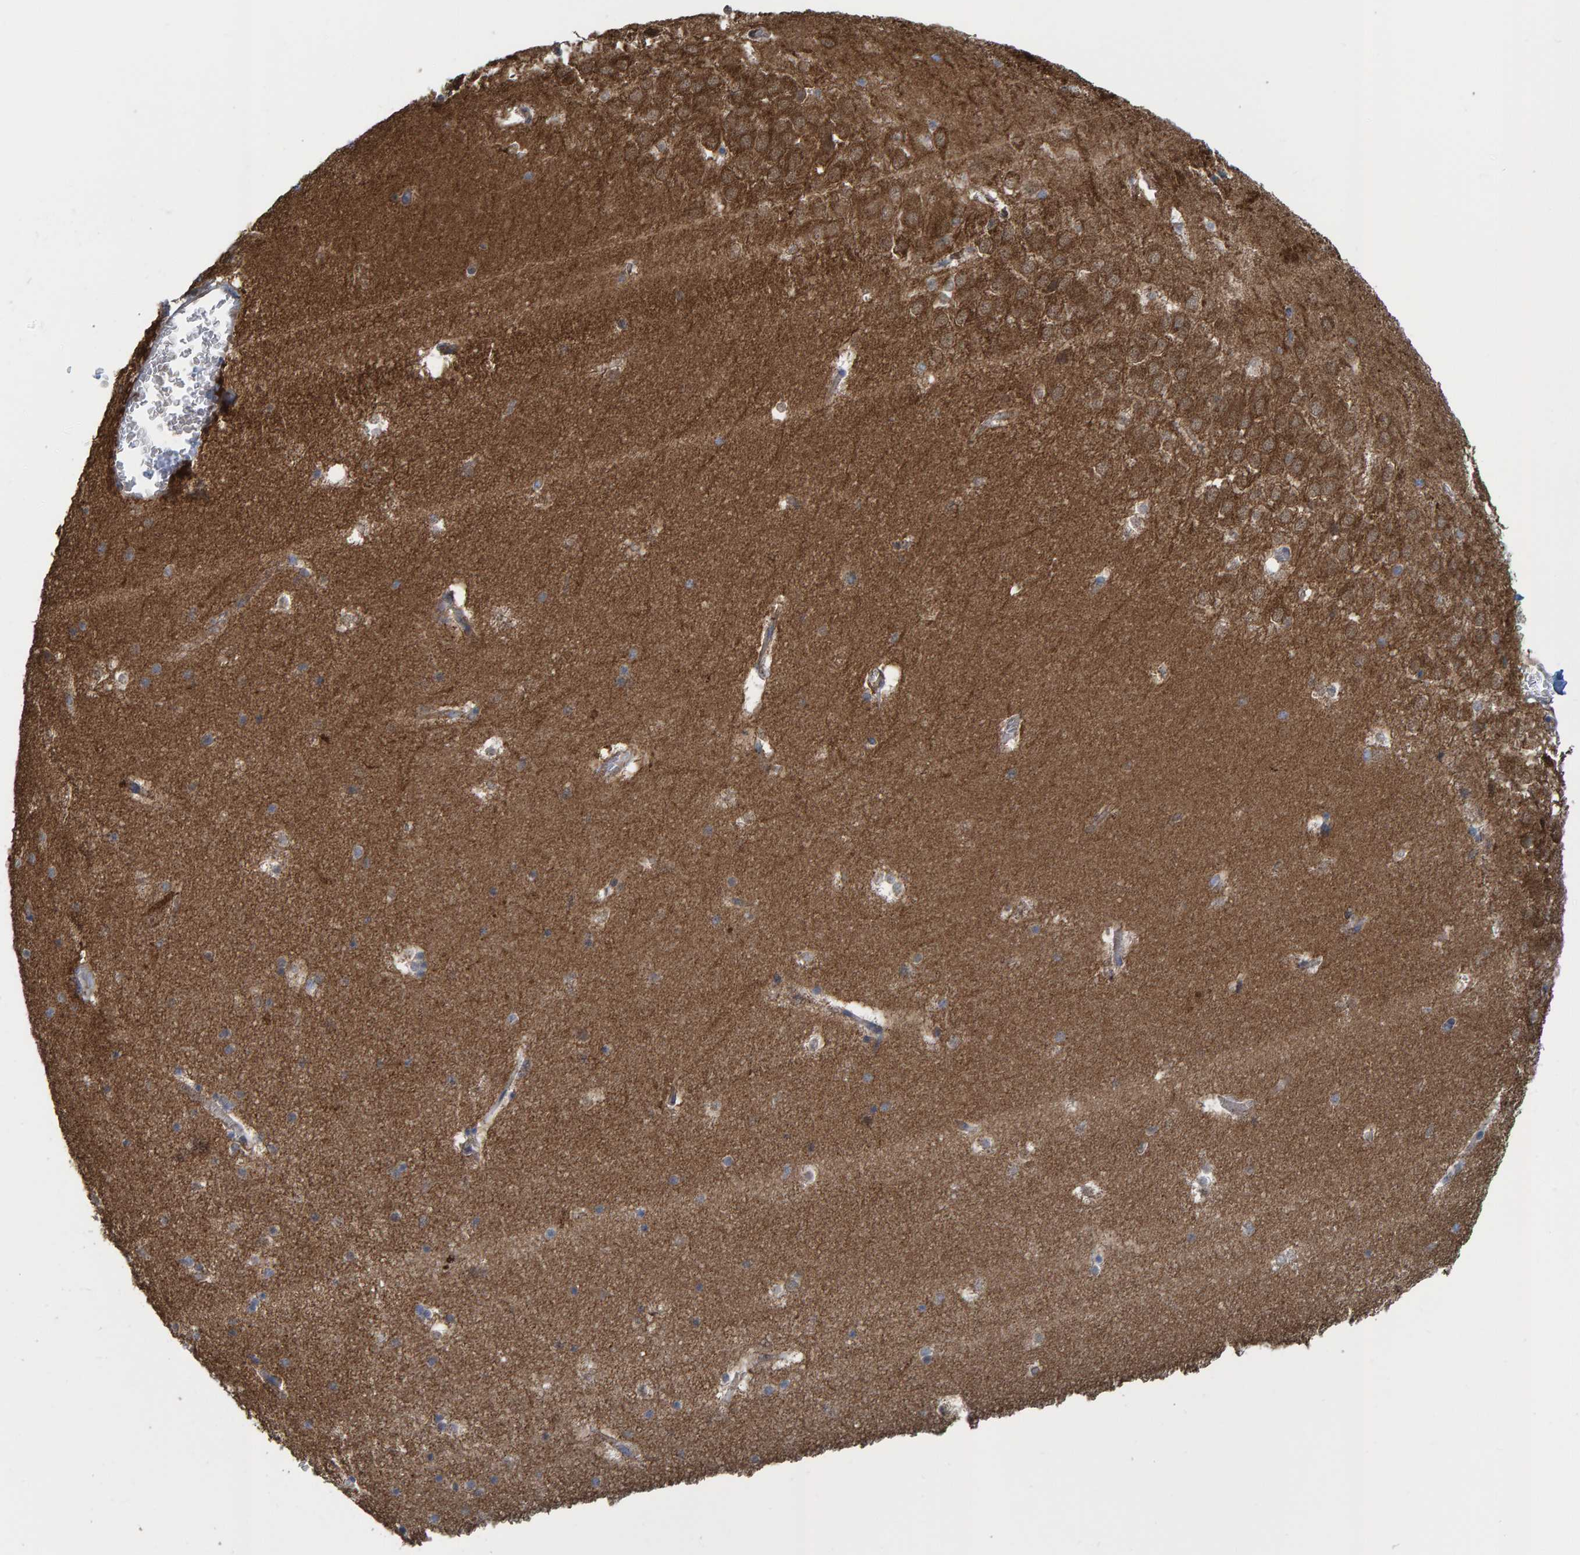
{"staining": {"intensity": "moderate", "quantity": ">75%", "location": "cytoplasmic/membranous"}, "tissue": "hippocampus", "cell_type": "Glial cells", "image_type": "normal", "snomed": [{"axis": "morphology", "description": "Normal tissue, NOS"}, {"axis": "topography", "description": "Hippocampus"}], "caption": "IHC of normal hippocampus reveals medium levels of moderate cytoplasmic/membranous positivity in about >75% of glial cells. The staining was performed using DAB (3,3'-diaminobenzidine) to visualize the protein expression in brown, while the nuclei were stained in blue with hematoxylin (Magnification: 20x).", "gene": "LRSAM1", "patient": {"sex": "male", "age": 45}}